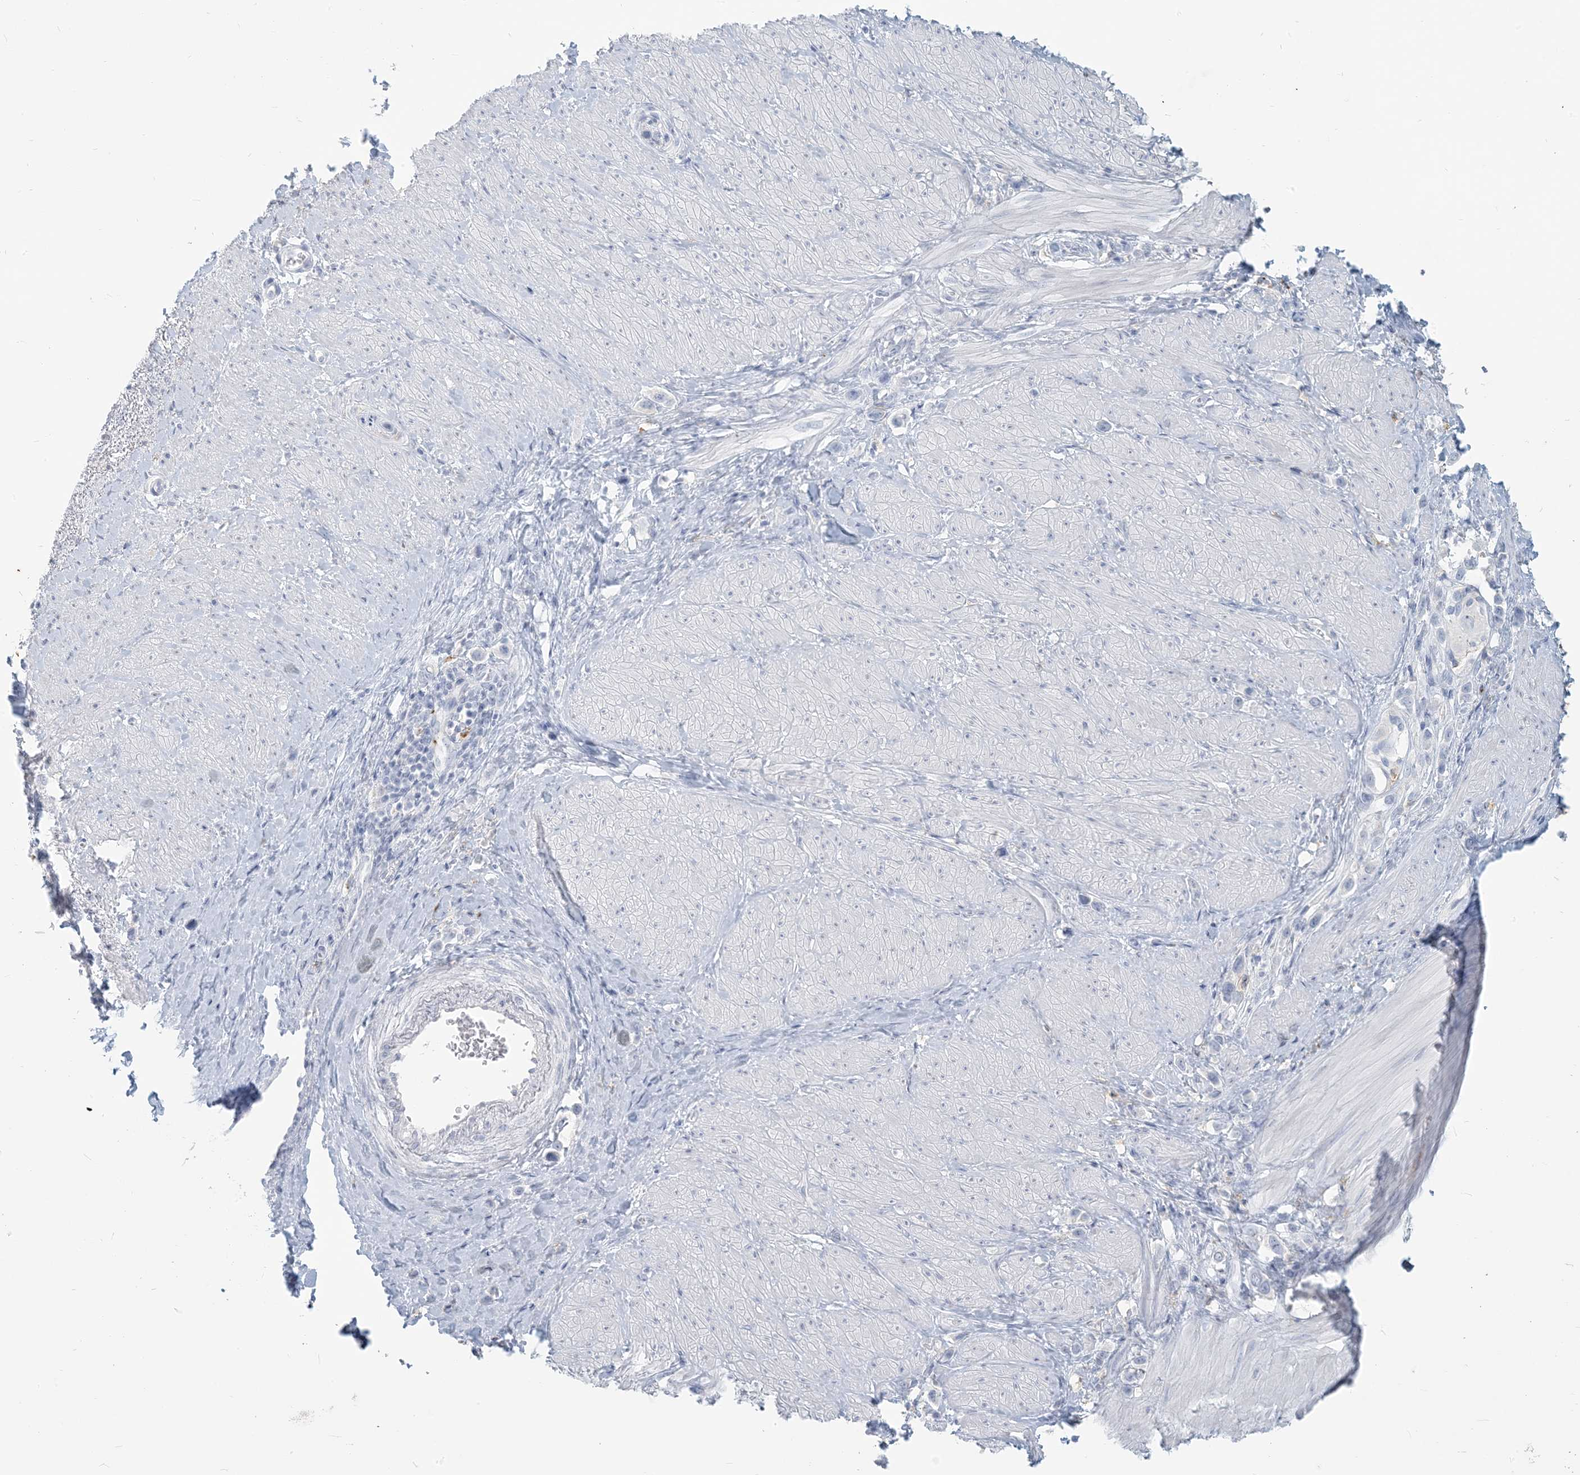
{"staining": {"intensity": "negative", "quantity": "none", "location": "none"}, "tissue": "stomach cancer", "cell_type": "Tumor cells", "image_type": "cancer", "snomed": [{"axis": "morphology", "description": "Adenocarcinoma, NOS"}, {"axis": "topography", "description": "Stomach"}], "caption": "Adenocarcinoma (stomach) was stained to show a protein in brown. There is no significant expression in tumor cells.", "gene": "HLA-DRB1", "patient": {"sex": "female", "age": 65}}